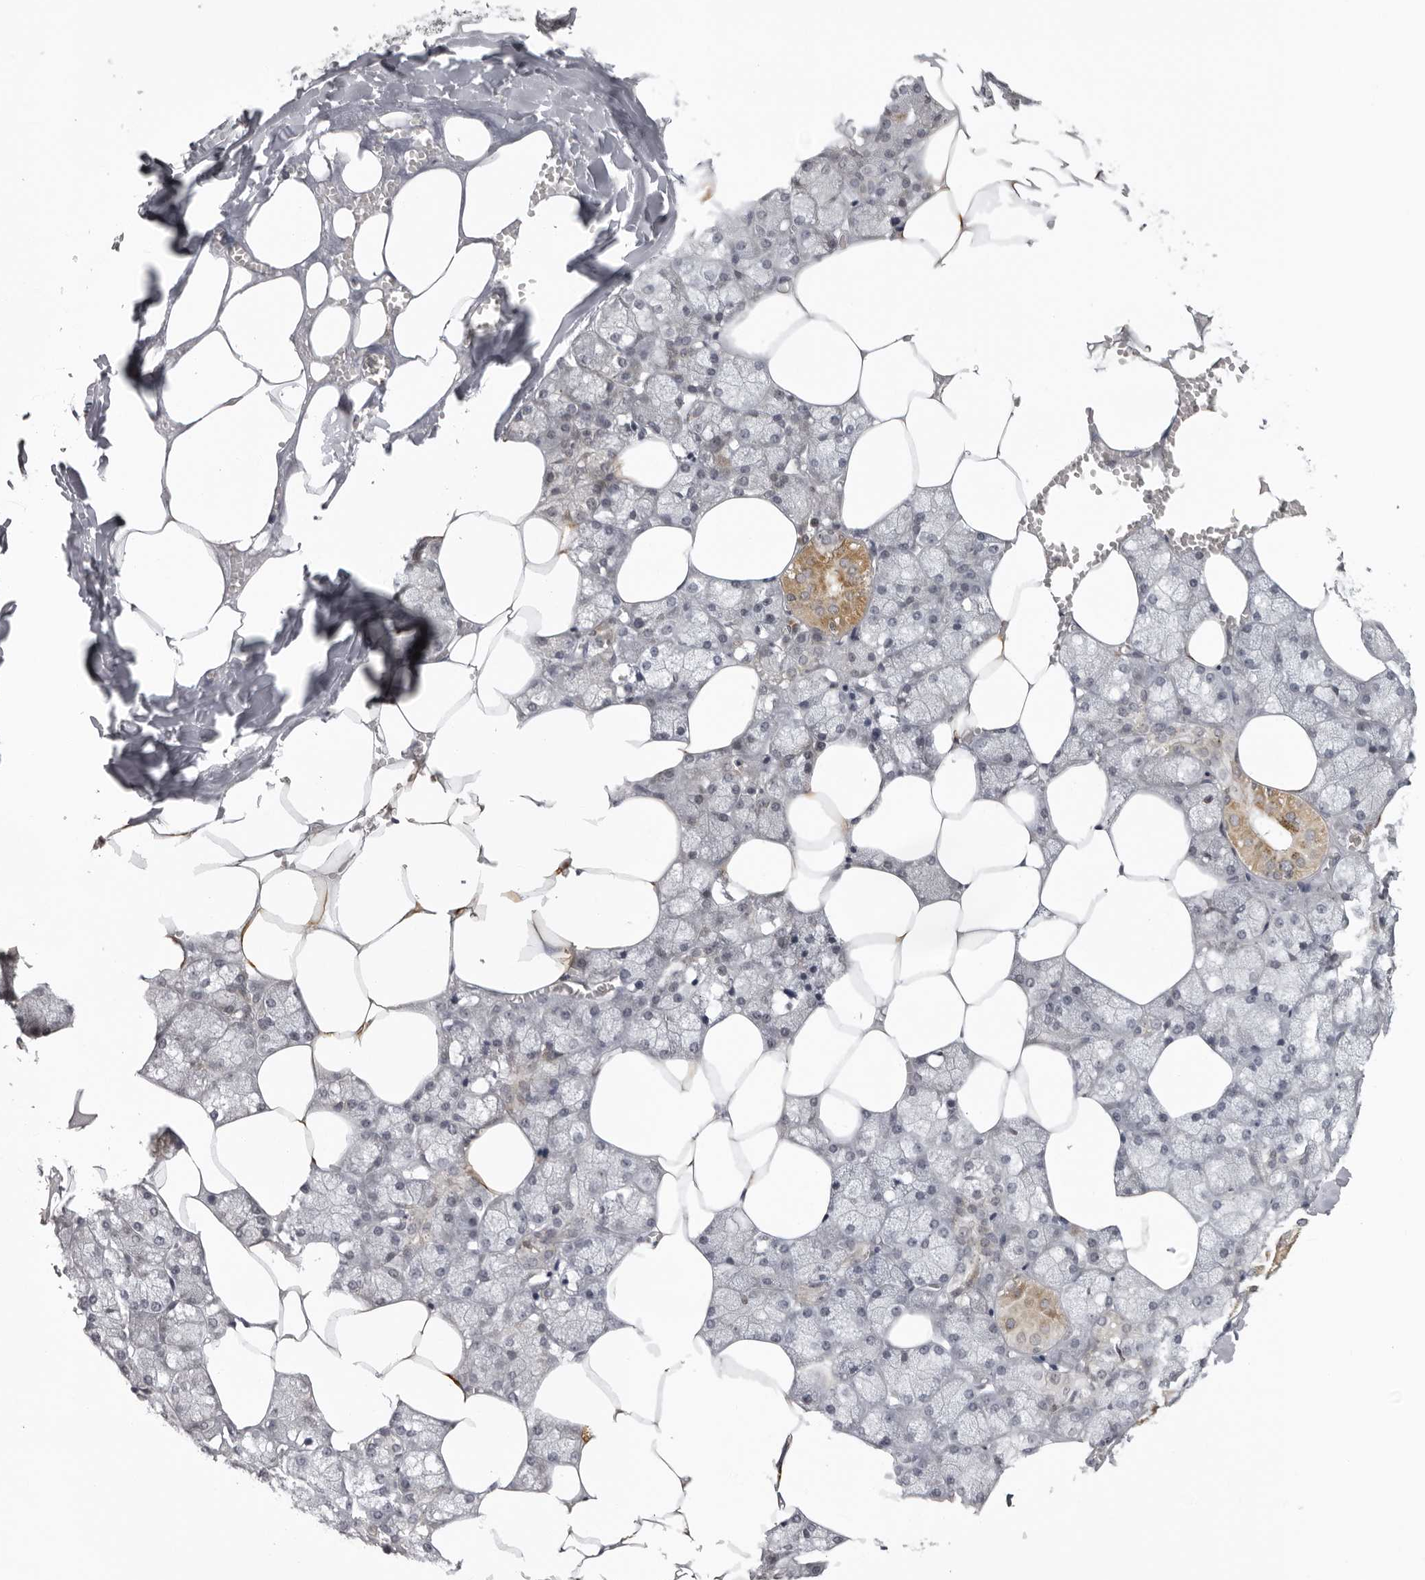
{"staining": {"intensity": "moderate", "quantity": "25%-75%", "location": "cytoplasmic/membranous"}, "tissue": "salivary gland", "cell_type": "Glandular cells", "image_type": "normal", "snomed": [{"axis": "morphology", "description": "Normal tissue, NOS"}, {"axis": "topography", "description": "Salivary gland"}], "caption": "Immunohistochemistry (IHC) (DAB) staining of unremarkable human salivary gland shows moderate cytoplasmic/membranous protein positivity in about 25%-75% of glandular cells.", "gene": "MRPS15", "patient": {"sex": "male", "age": 62}}